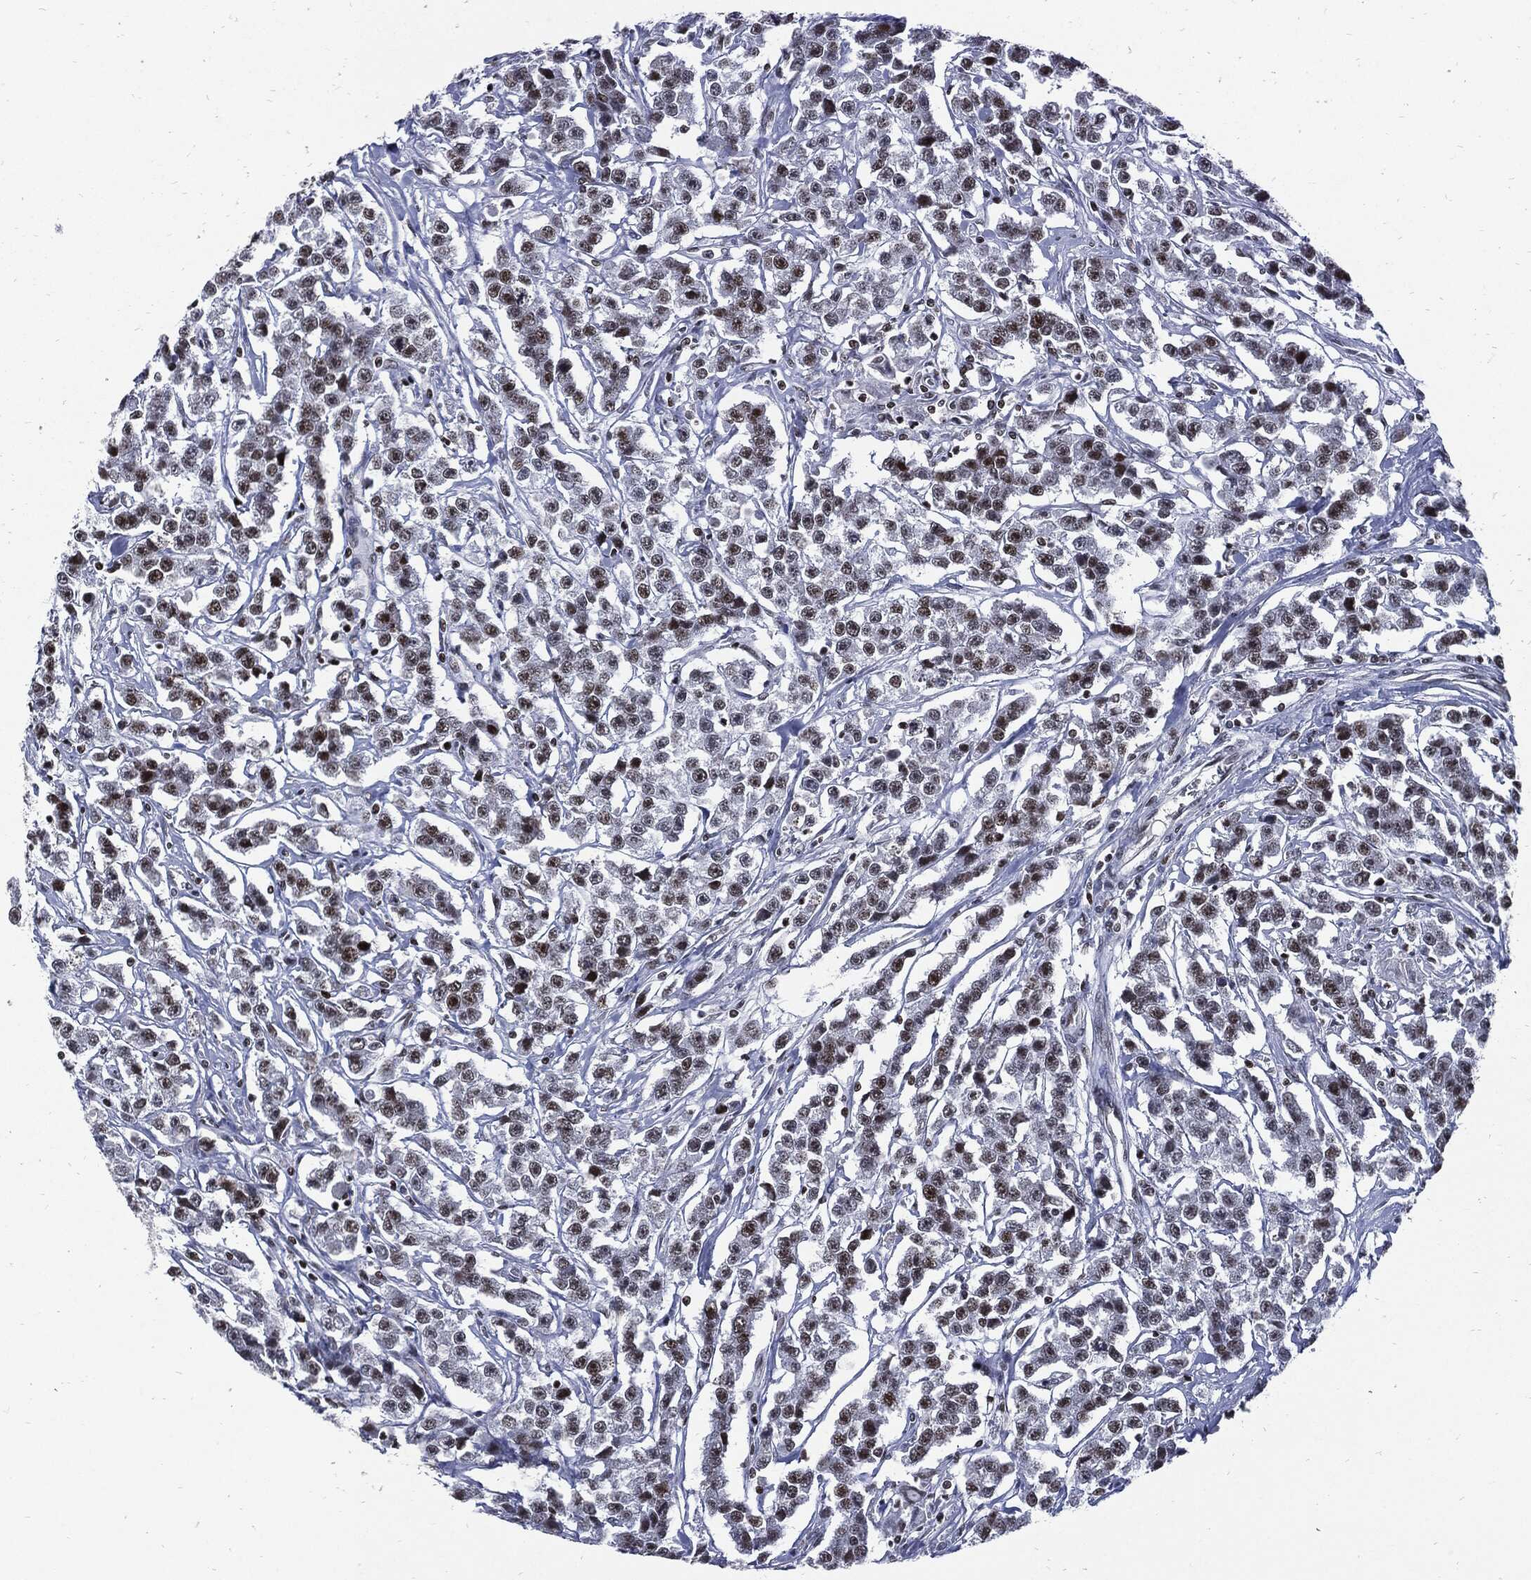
{"staining": {"intensity": "moderate", "quantity": "<25%", "location": "nuclear"}, "tissue": "testis cancer", "cell_type": "Tumor cells", "image_type": "cancer", "snomed": [{"axis": "morphology", "description": "Seminoma, NOS"}, {"axis": "topography", "description": "Testis"}], "caption": "There is low levels of moderate nuclear staining in tumor cells of seminoma (testis), as demonstrated by immunohistochemical staining (brown color).", "gene": "TERF2", "patient": {"sex": "male", "age": 59}}